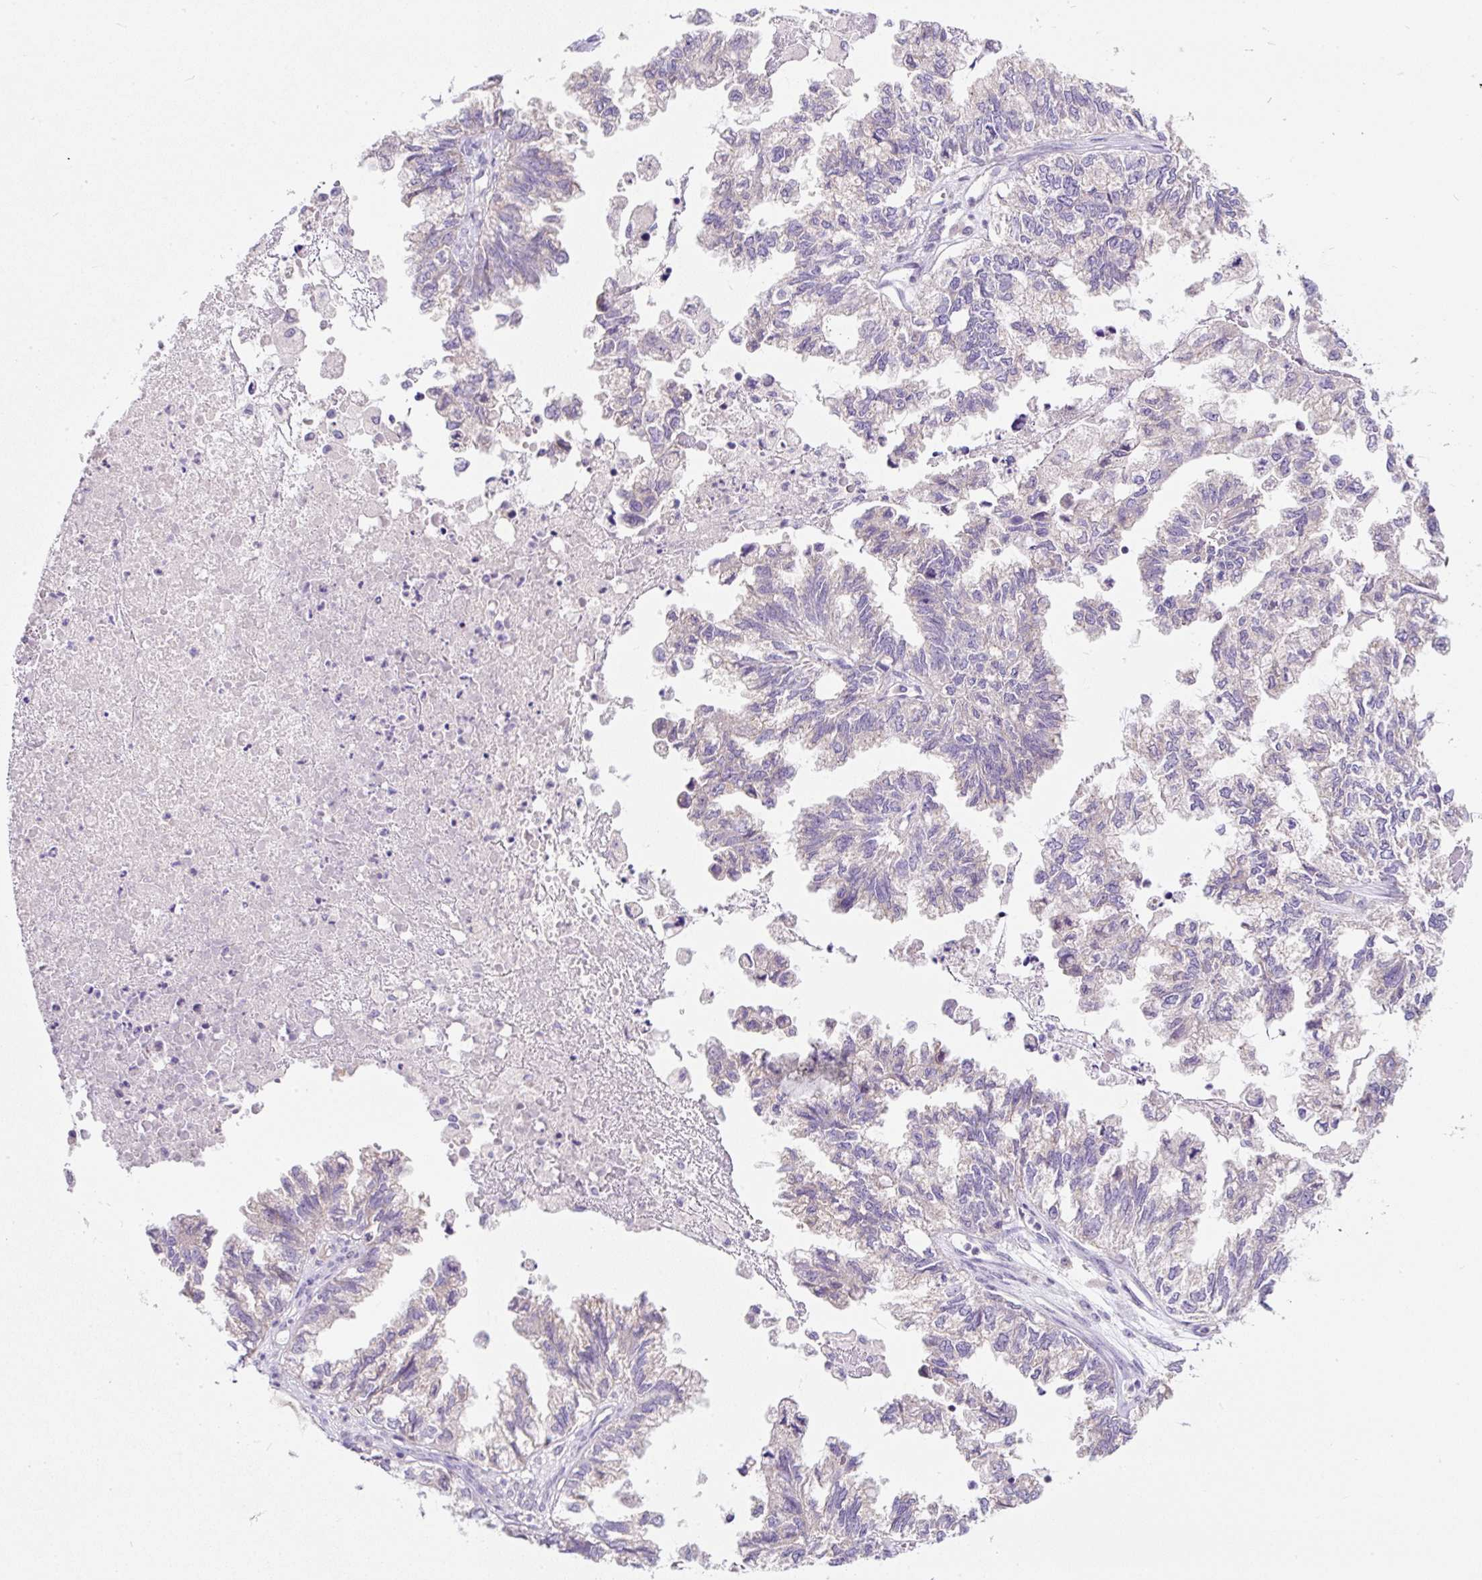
{"staining": {"intensity": "negative", "quantity": "none", "location": "none"}, "tissue": "ovarian cancer", "cell_type": "Tumor cells", "image_type": "cancer", "snomed": [{"axis": "morphology", "description": "Cystadenocarcinoma, mucinous, NOS"}, {"axis": "topography", "description": "Ovary"}], "caption": "The immunohistochemistry (IHC) micrograph has no significant expression in tumor cells of ovarian cancer tissue.", "gene": "SUSD5", "patient": {"sex": "female", "age": 72}}